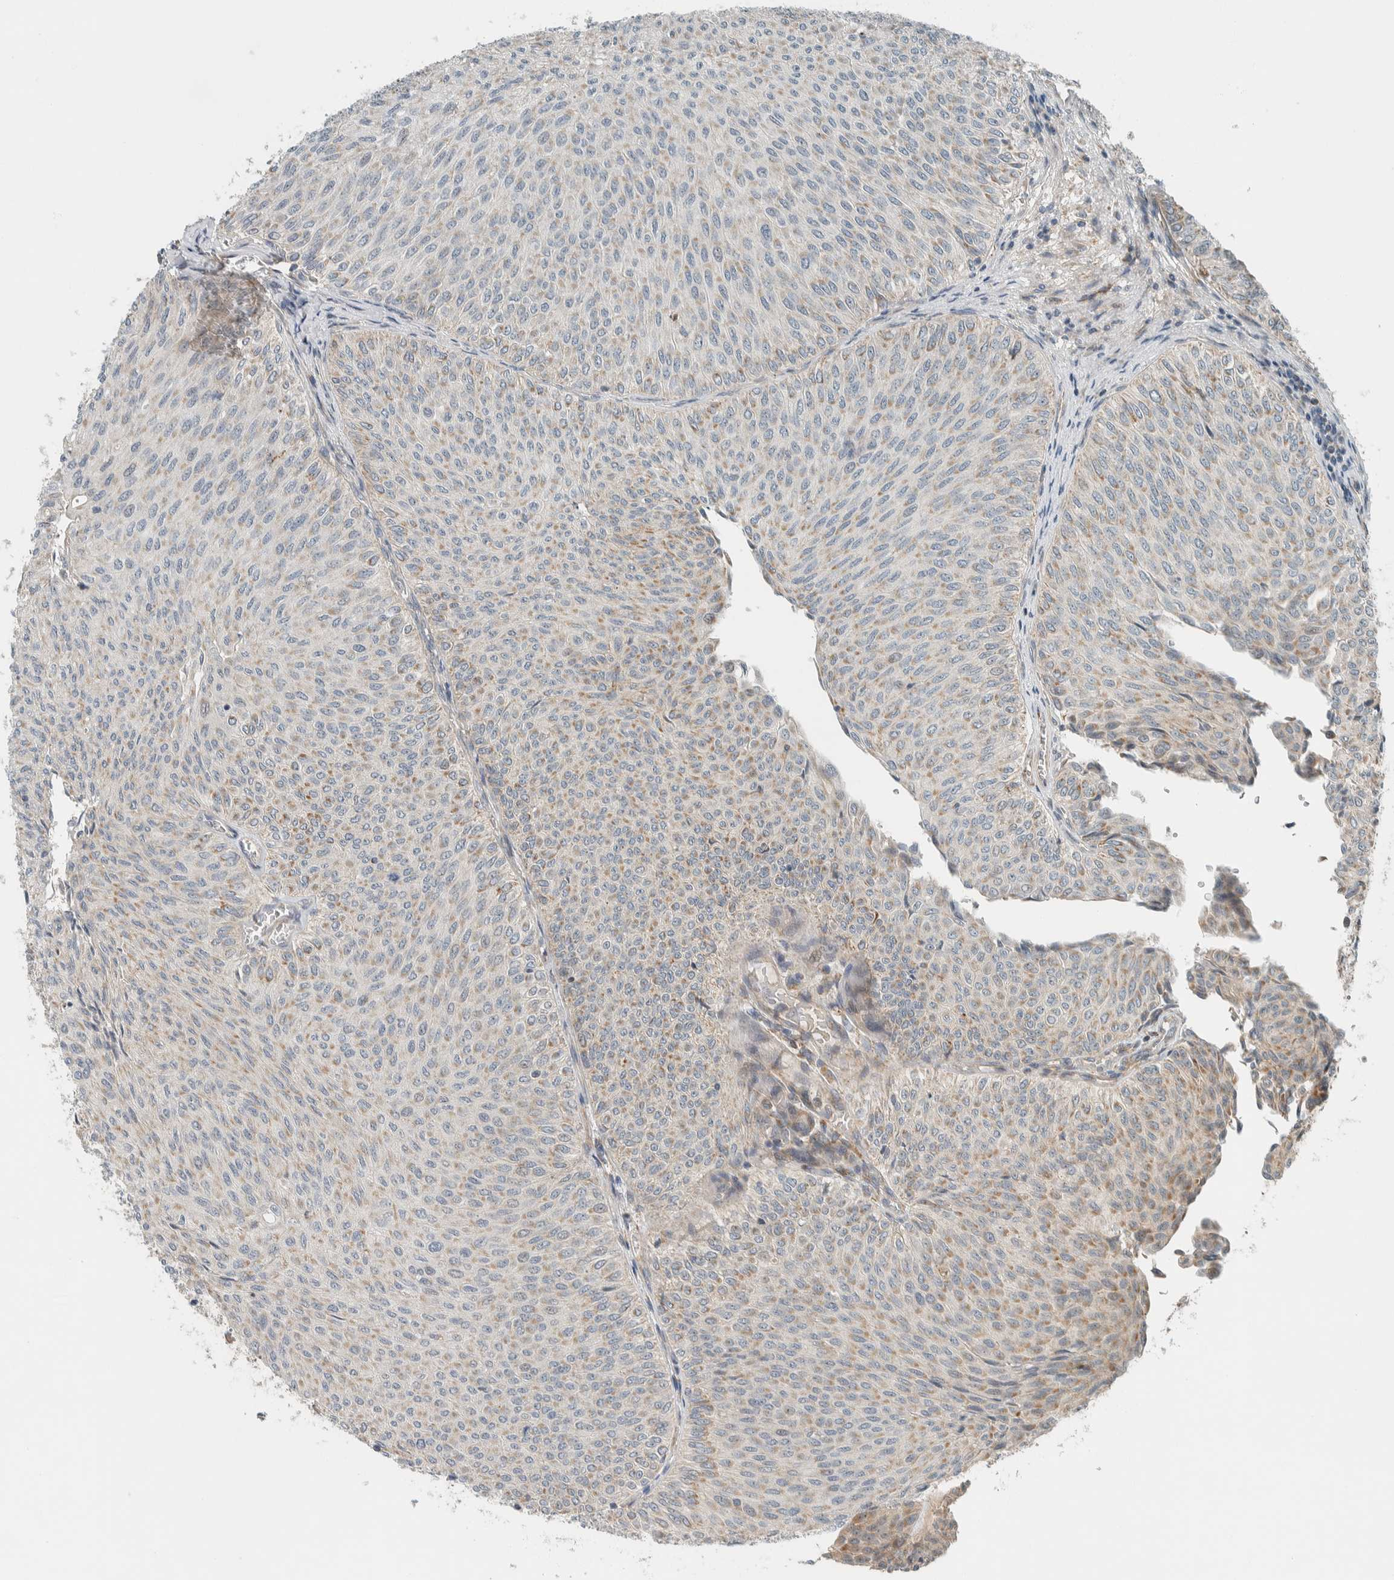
{"staining": {"intensity": "weak", "quantity": "25%-75%", "location": "cytoplasmic/membranous"}, "tissue": "urothelial cancer", "cell_type": "Tumor cells", "image_type": "cancer", "snomed": [{"axis": "morphology", "description": "Urothelial carcinoma, Low grade"}, {"axis": "topography", "description": "Urinary bladder"}], "caption": "A brown stain labels weak cytoplasmic/membranous positivity of a protein in urothelial cancer tumor cells. (DAB IHC, brown staining for protein, blue staining for nuclei).", "gene": "SLFN12L", "patient": {"sex": "male", "age": 78}}